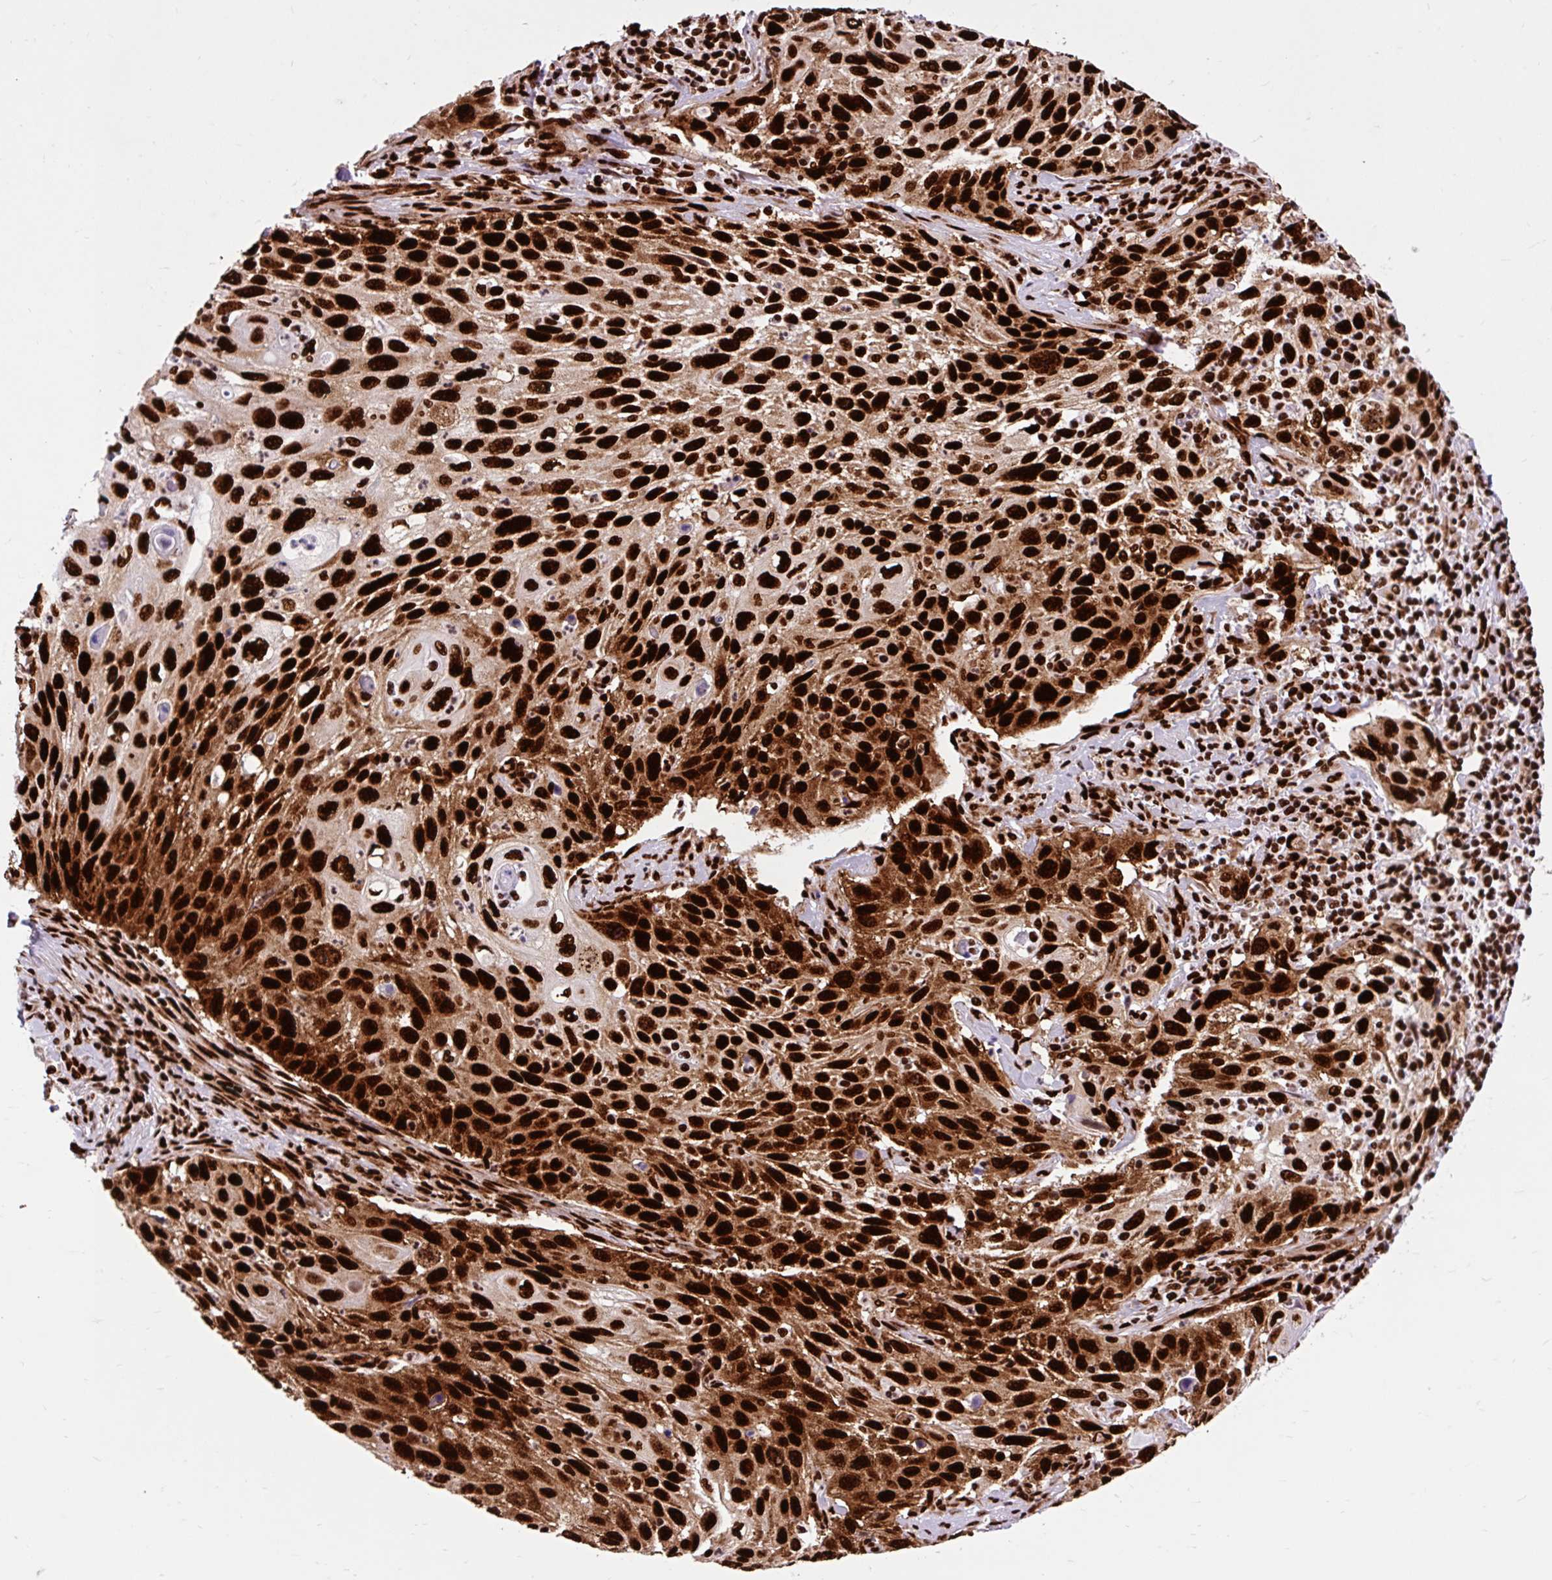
{"staining": {"intensity": "strong", "quantity": ">75%", "location": "nuclear"}, "tissue": "cervical cancer", "cell_type": "Tumor cells", "image_type": "cancer", "snomed": [{"axis": "morphology", "description": "Squamous cell carcinoma, NOS"}, {"axis": "topography", "description": "Cervix"}], "caption": "Human squamous cell carcinoma (cervical) stained with a protein marker displays strong staining in tumor cells.", "gene": "FUS", "patient": {"sex": "female", "age": 70}}